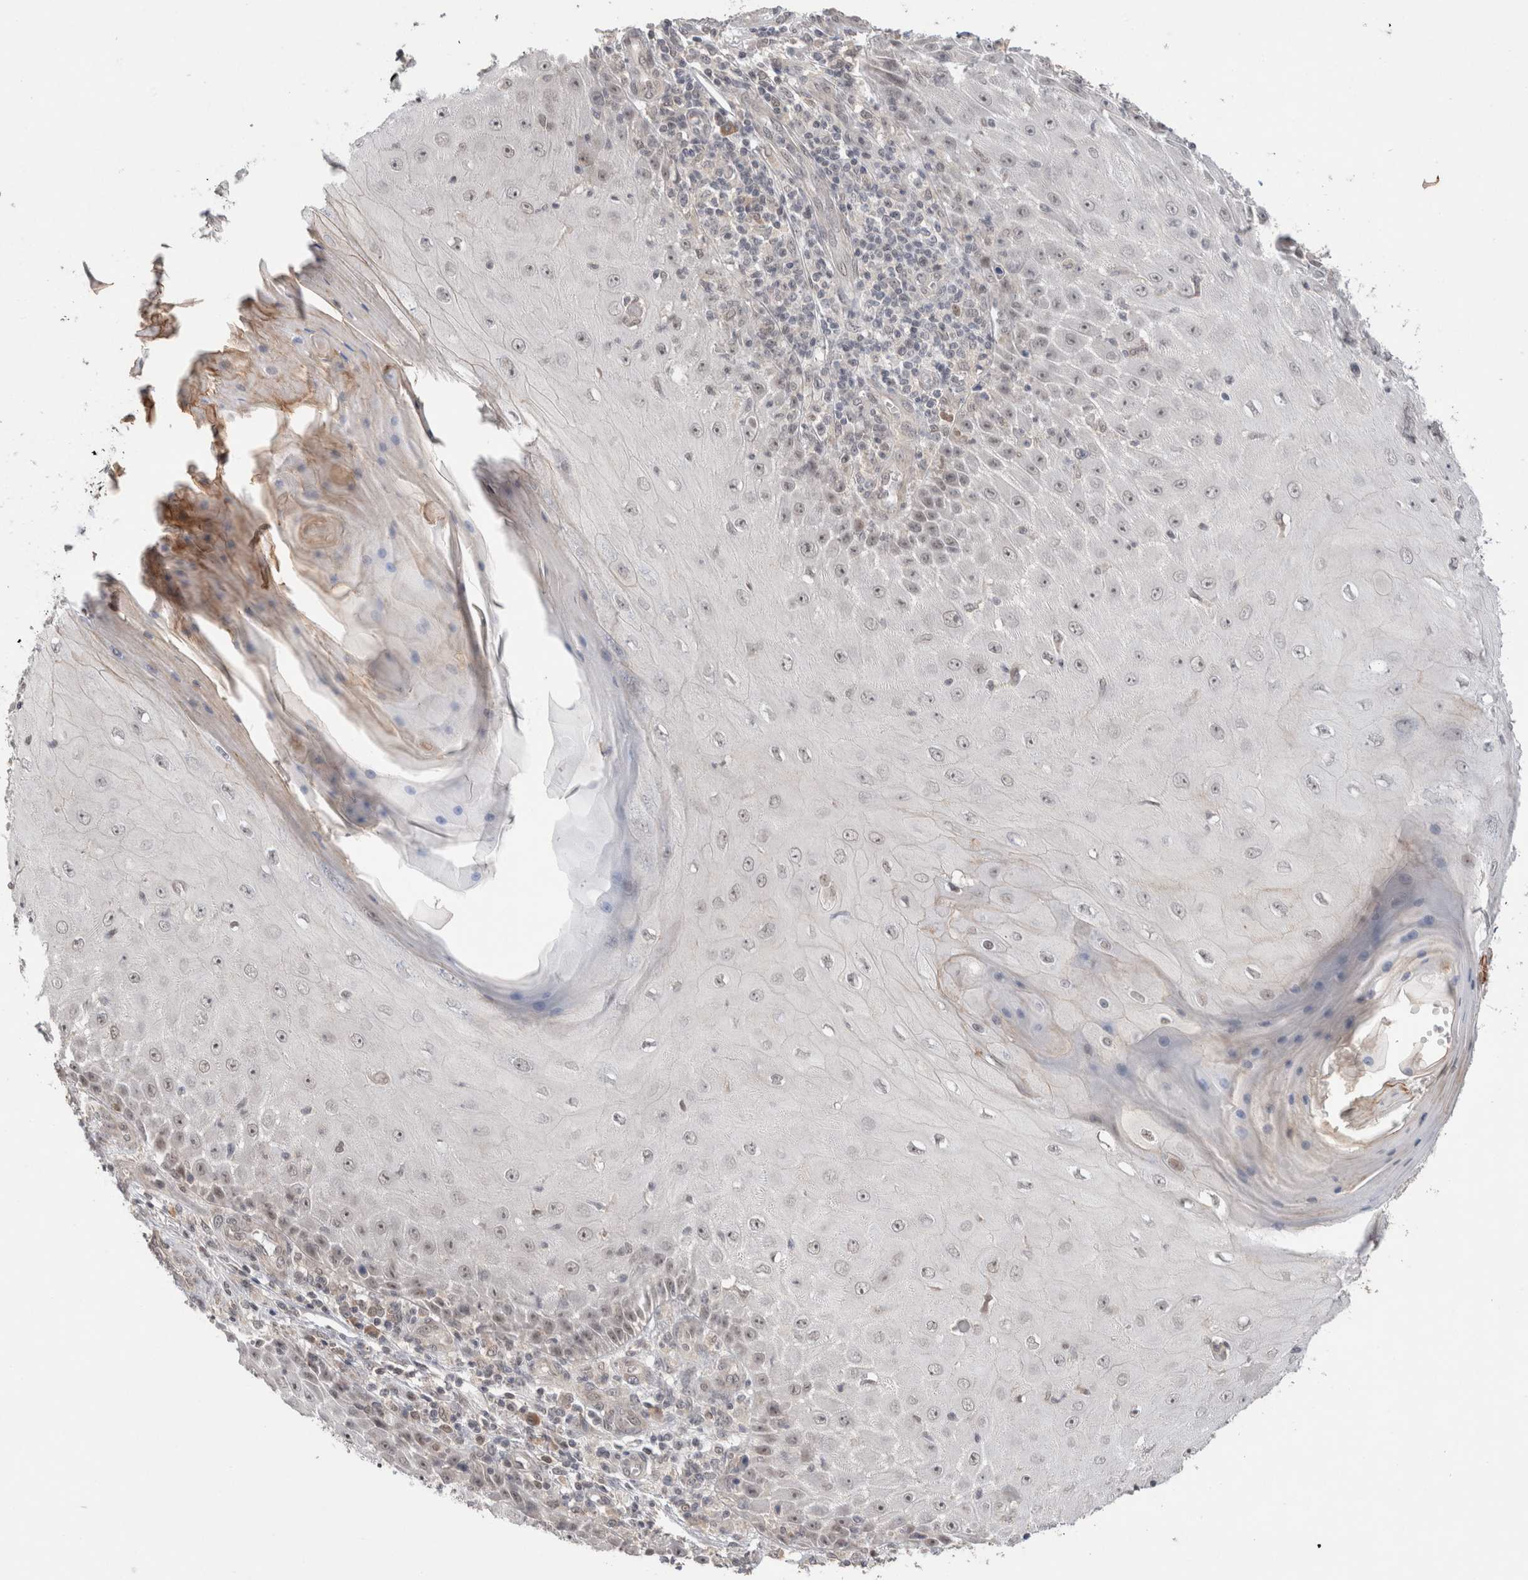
{"staining": {"intensity": "weak", "quantity": ">75%", "location": "nuclear"}, "tissue": "skin cancer", "cell_type": "Tumor cells", "image_type": "cancer", "snomed": [{"axis": "morphology", "description": "Squamous cell carcinoma, NOS"}, {"axis": "topography", "description": "Skin"}], "caption": "Immunohistochemical staining of skin squamous cell carcinoma shows low levels of weak nuclear expression in about >75% of tumor cells. The staining was performed using DAB (3,3'-diaminobenzidine), with brown indicating positive protein expression. Nuclei are stained blue with hematoxylin.", "gene": "SYDE2", "patient": {"sex": "female", "age": 73}}